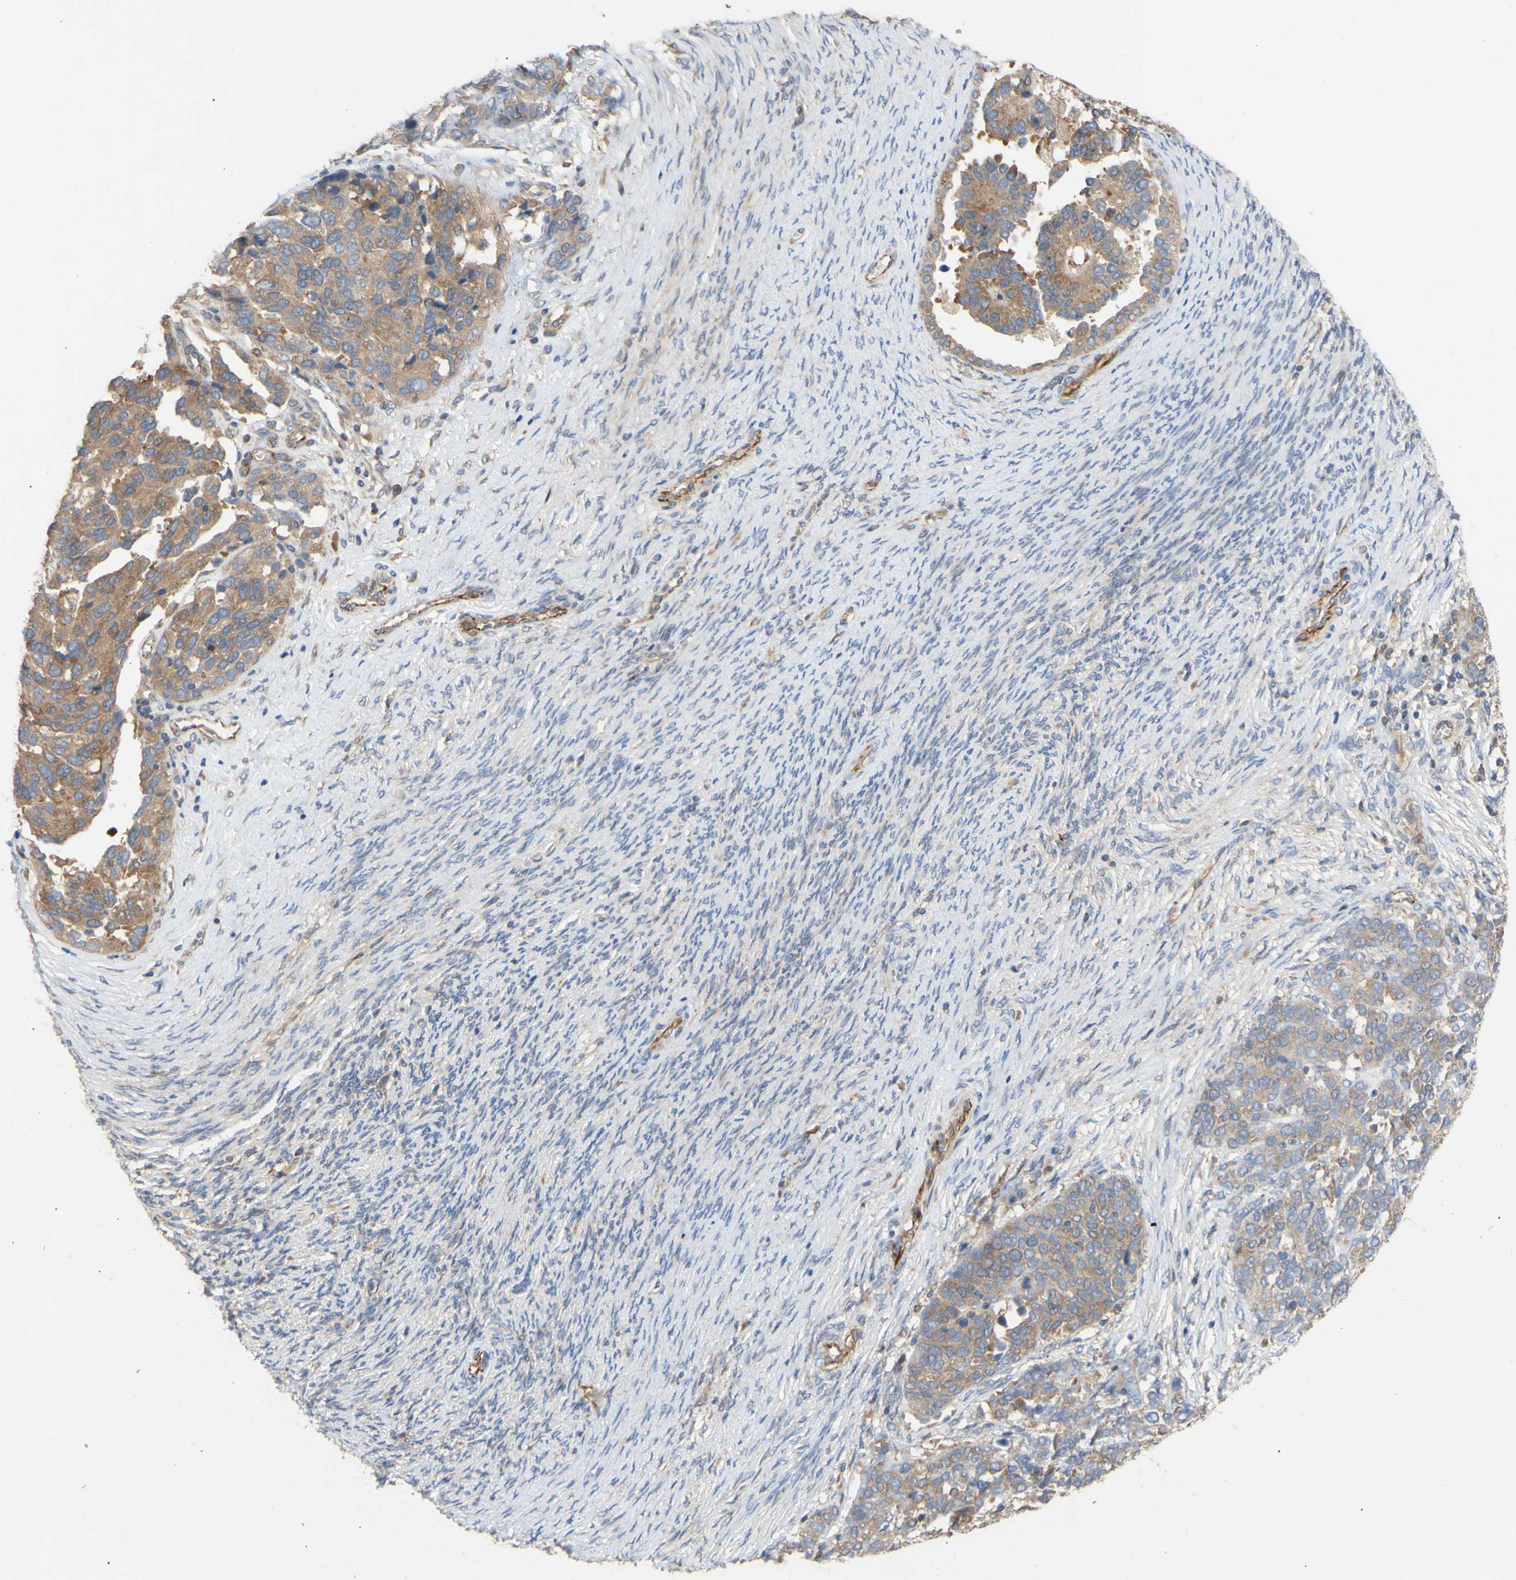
{"staining": {"intensity": "moderate", "quantity": "25%-75%", "location": "cytoplasmic/membranous"}, "tissue": "ovarian cancer", "cell_type": "Tumor cells", "image_type": "cancer", "snomed": [{"axis": "morphology", "description": "Cystadenocarcinoma, serous, NOS"}, {"axis": "topography", "description": "Ovary"}], "caption": "This image reveals immunohistochemistry staining of ovarian cancer, with medium moderate cytoplasmic/membranous positivity in approximately 25%-75% of tumor cells.", "gene": "EIF2S3", "patient": {"sex": "female", "age": 44}}